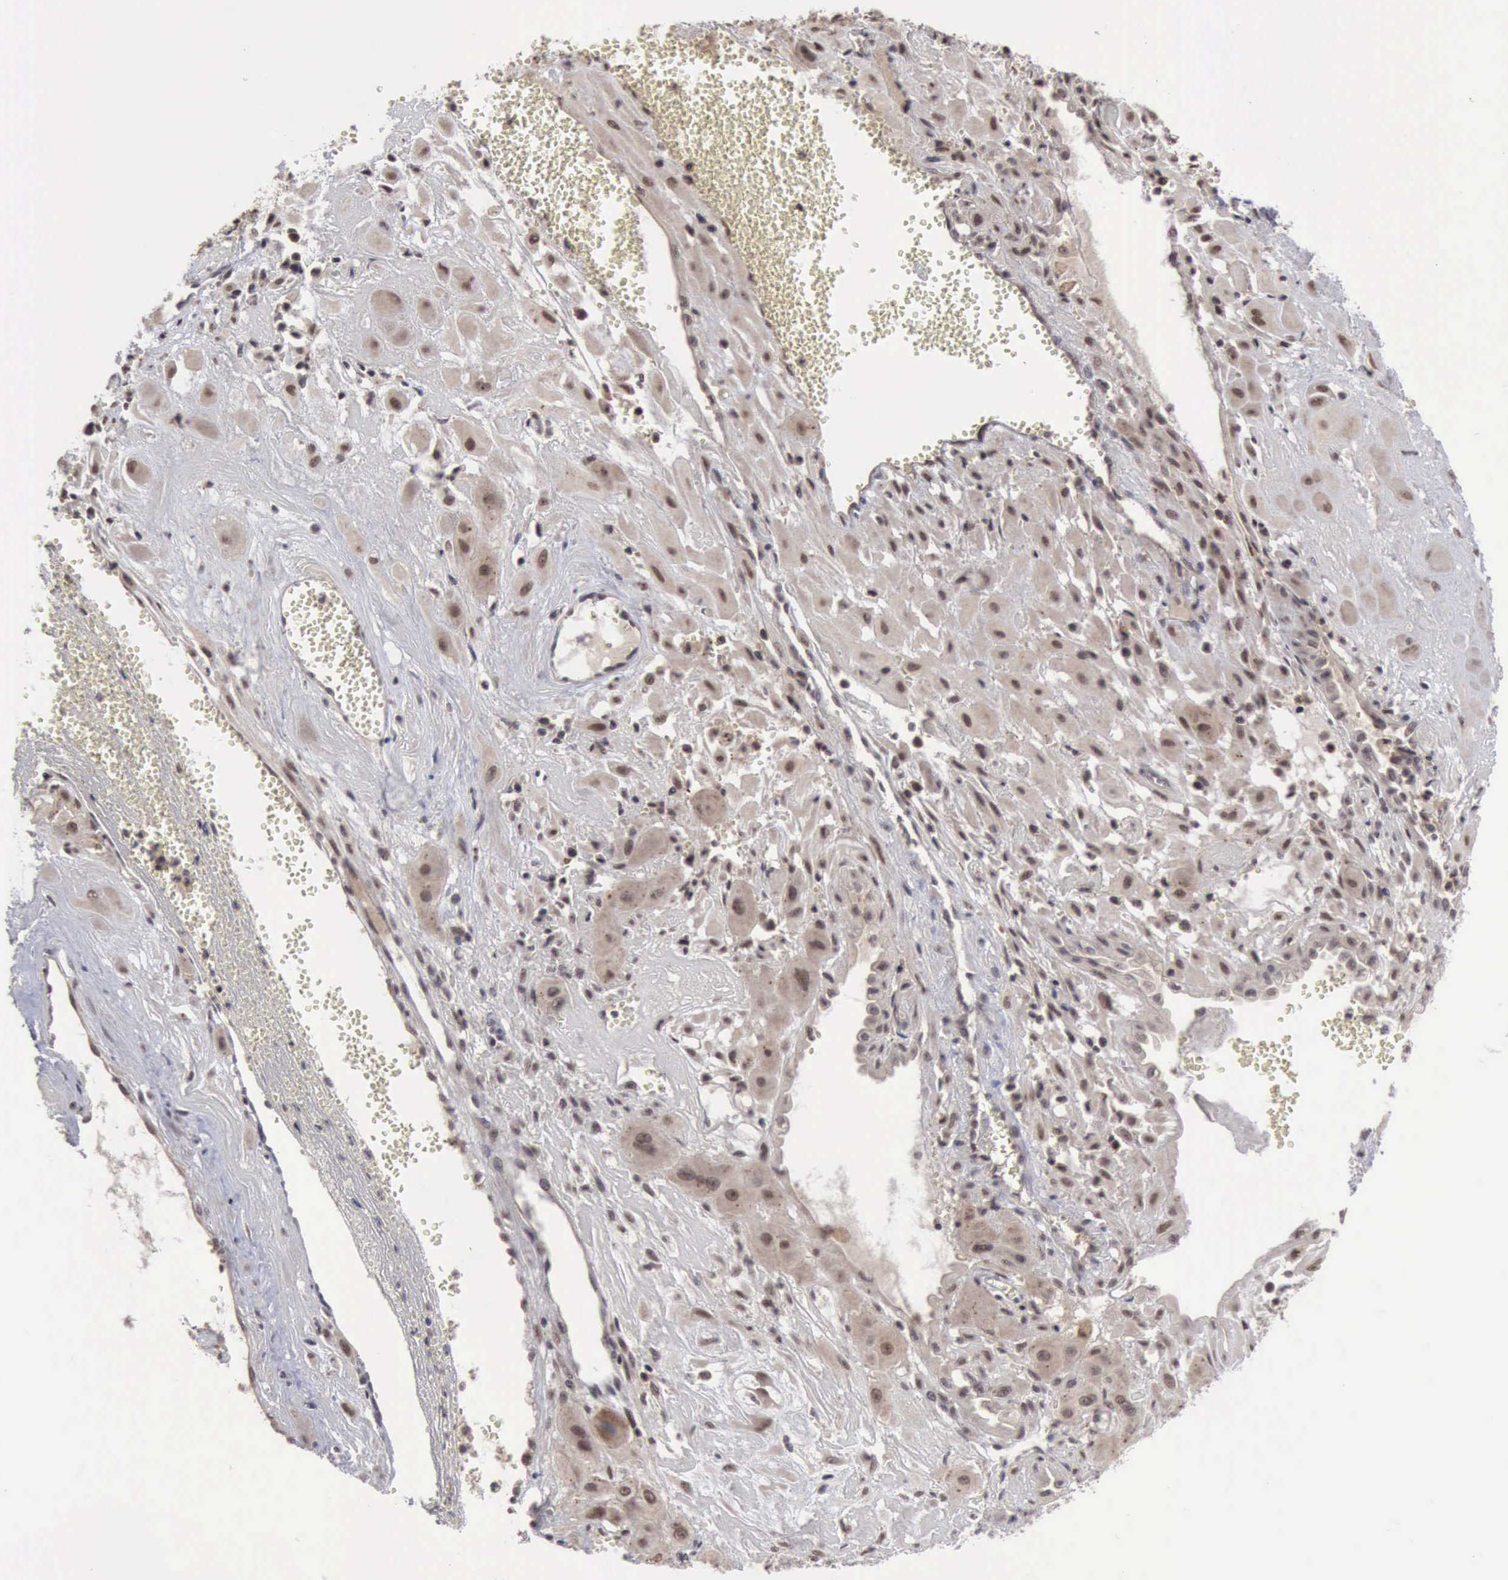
{"staining": {"intensity": "weak", "quantity": "25%-75%", "location": "nuclear"}, "tissue": "cervical cancer", "cell_type": "Tumor cells", "image_type": "cancer", "snomed": [{"axis": "morphology", "description": "Squamous cell carcinoma, NOS"}, {"axis": "topography", "description": "Cervix"}], "caption": "Immunohistochemical staining of human squamous cell carcinoma (cervical) exhibits weak nuclear protein expression in approximately 25%-75% of tumor cells. The staining was performed using DAB, with brown indicating positive protein expression. Nuclei are stained blue with hematoxylin.", "gene": "CDKN2A", "patient": {"sex": "female", "age": 34}}